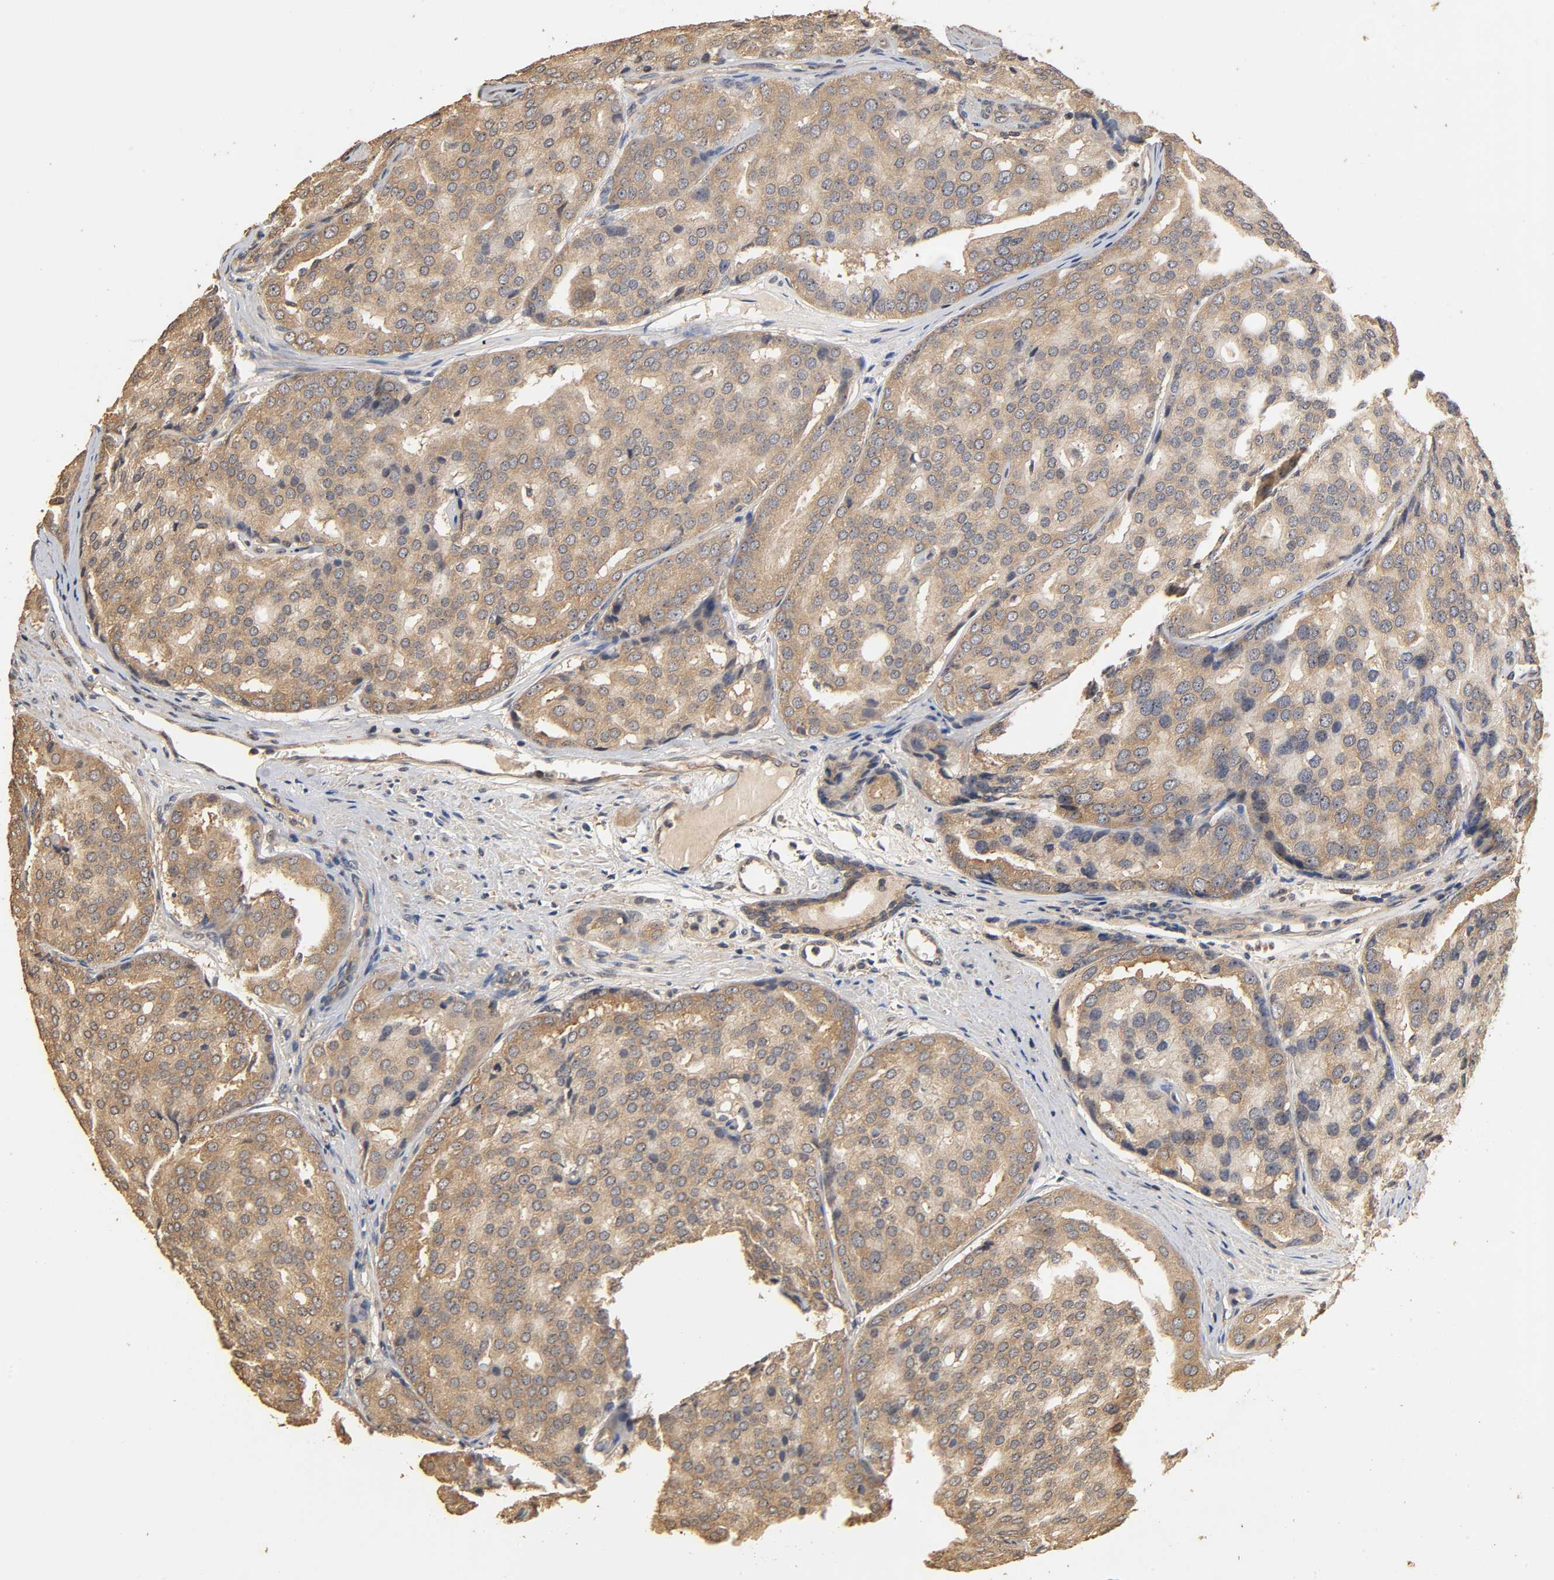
{"staining": {"intensity": "moderate", "quantity": ">75%", "location": "cytoplasmic/membranous"}, "tissue": "prostate cancer", "cell_type": "Tumor cells", "image_type": "cancer", "snomed": [{"axis": "morphology", "description": "Adenocarcinoma, High grade"}, {"axis": "topography", "description": "Prostate"}], "caption": "The image displays immunohistochemical staining of prostate cancer. There is moderate cytoplasmic/membranous positivity is identified in about >75% of tumor cells.", "gene": "ARHGEF7", "patient": {"sex": "male", "age": 64}}